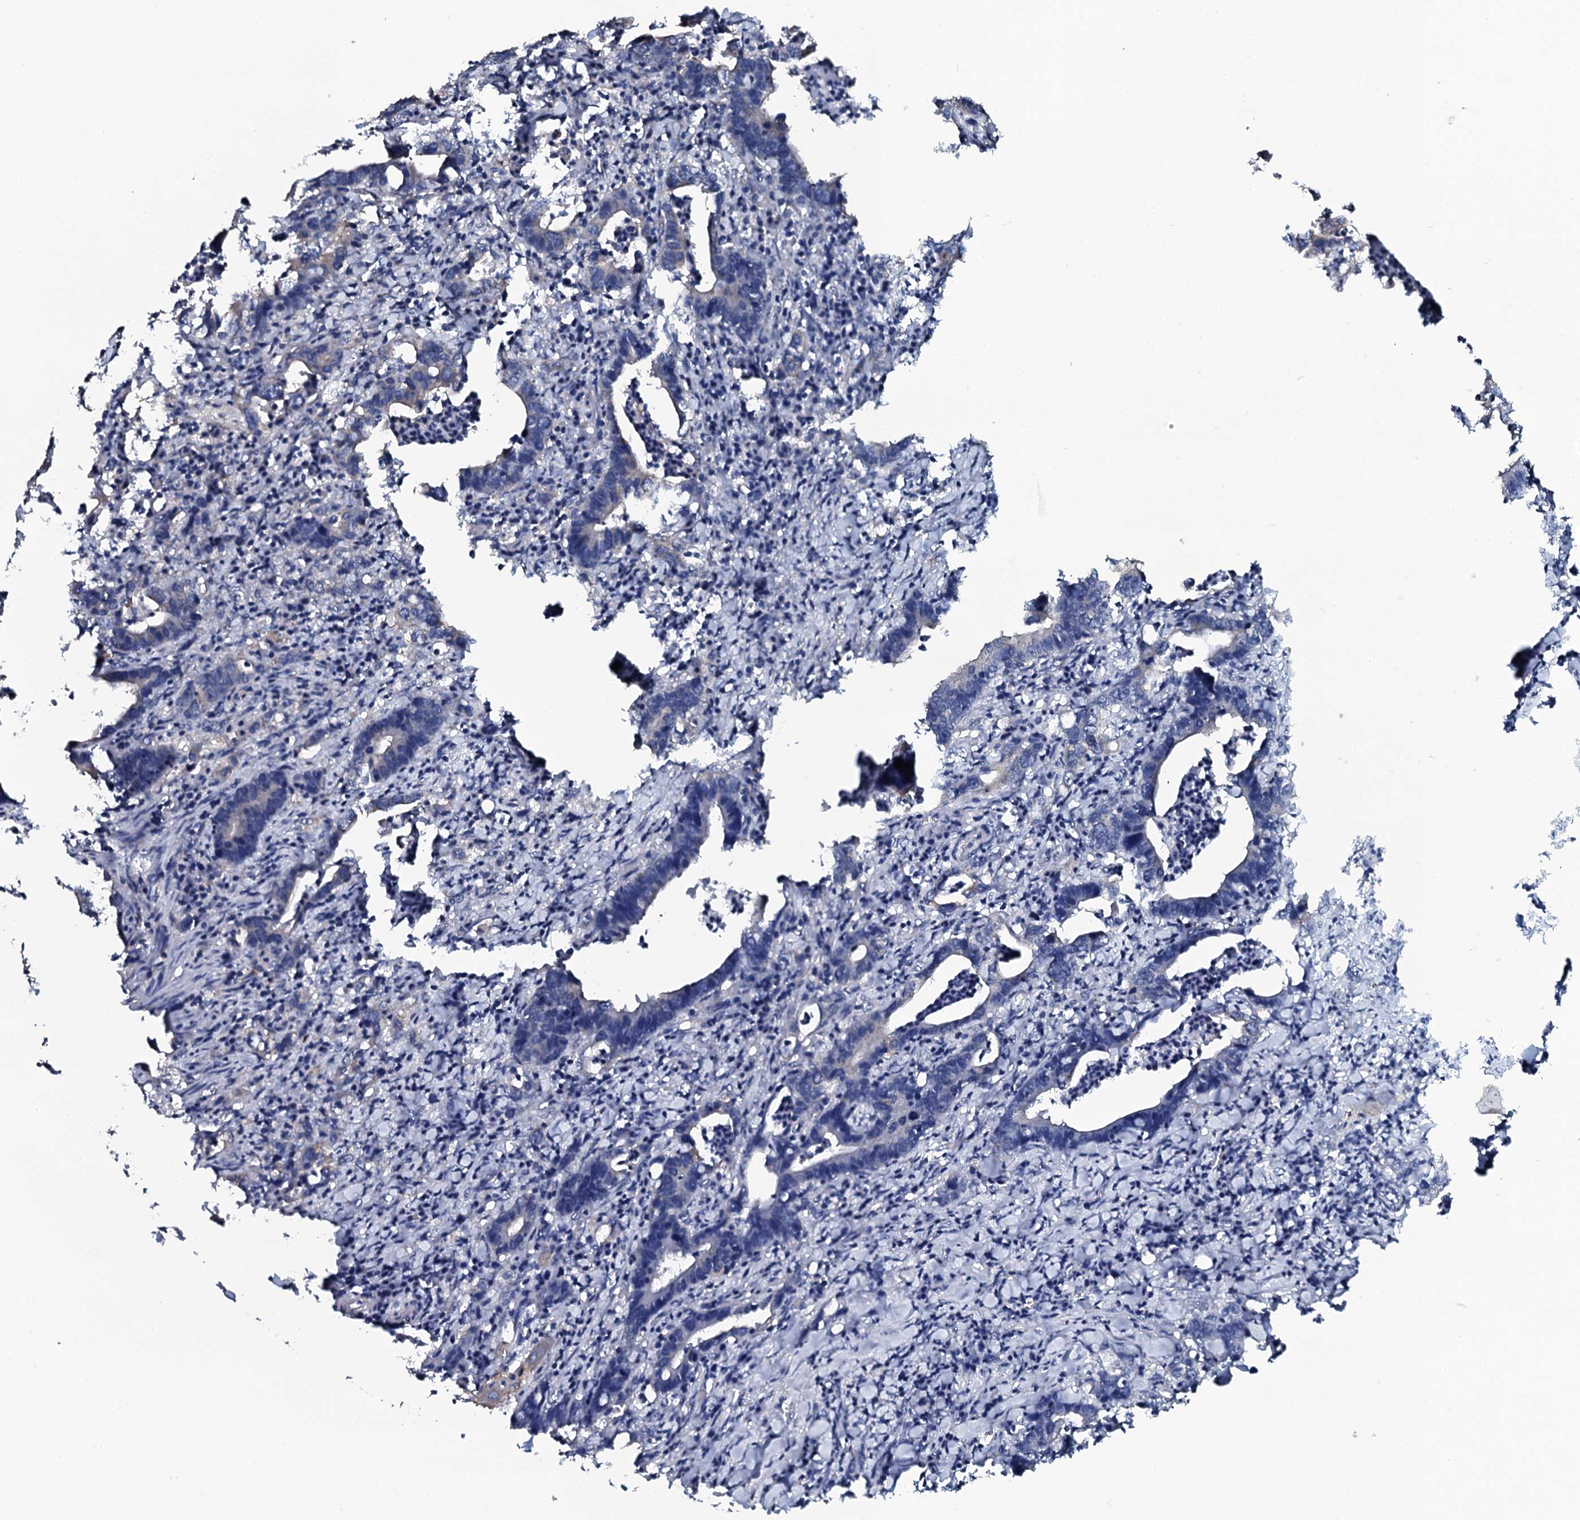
{"staining": {"intensity": "negative", "quantity": "none", "location": "none"}, "tissue": "colorectal cancer", "cell_type": "Tumor cells", "image_type": "cancer", "snomed": [{"axis": "morphology", "description": "Adenocarcinoma, NOS"}, {"axis": "topography", "description": "Colon"}], "caption": "DAB immunohistochemical staining of human colorectal cancer (adenocarcinoma) displays no significant expression in tumor cells. (DAB (3,3'-diaminobenzidine) immunohistochemistry, high magnification).", "gene": "USPL1", "patient": {"sex": "female", "age": 75}}